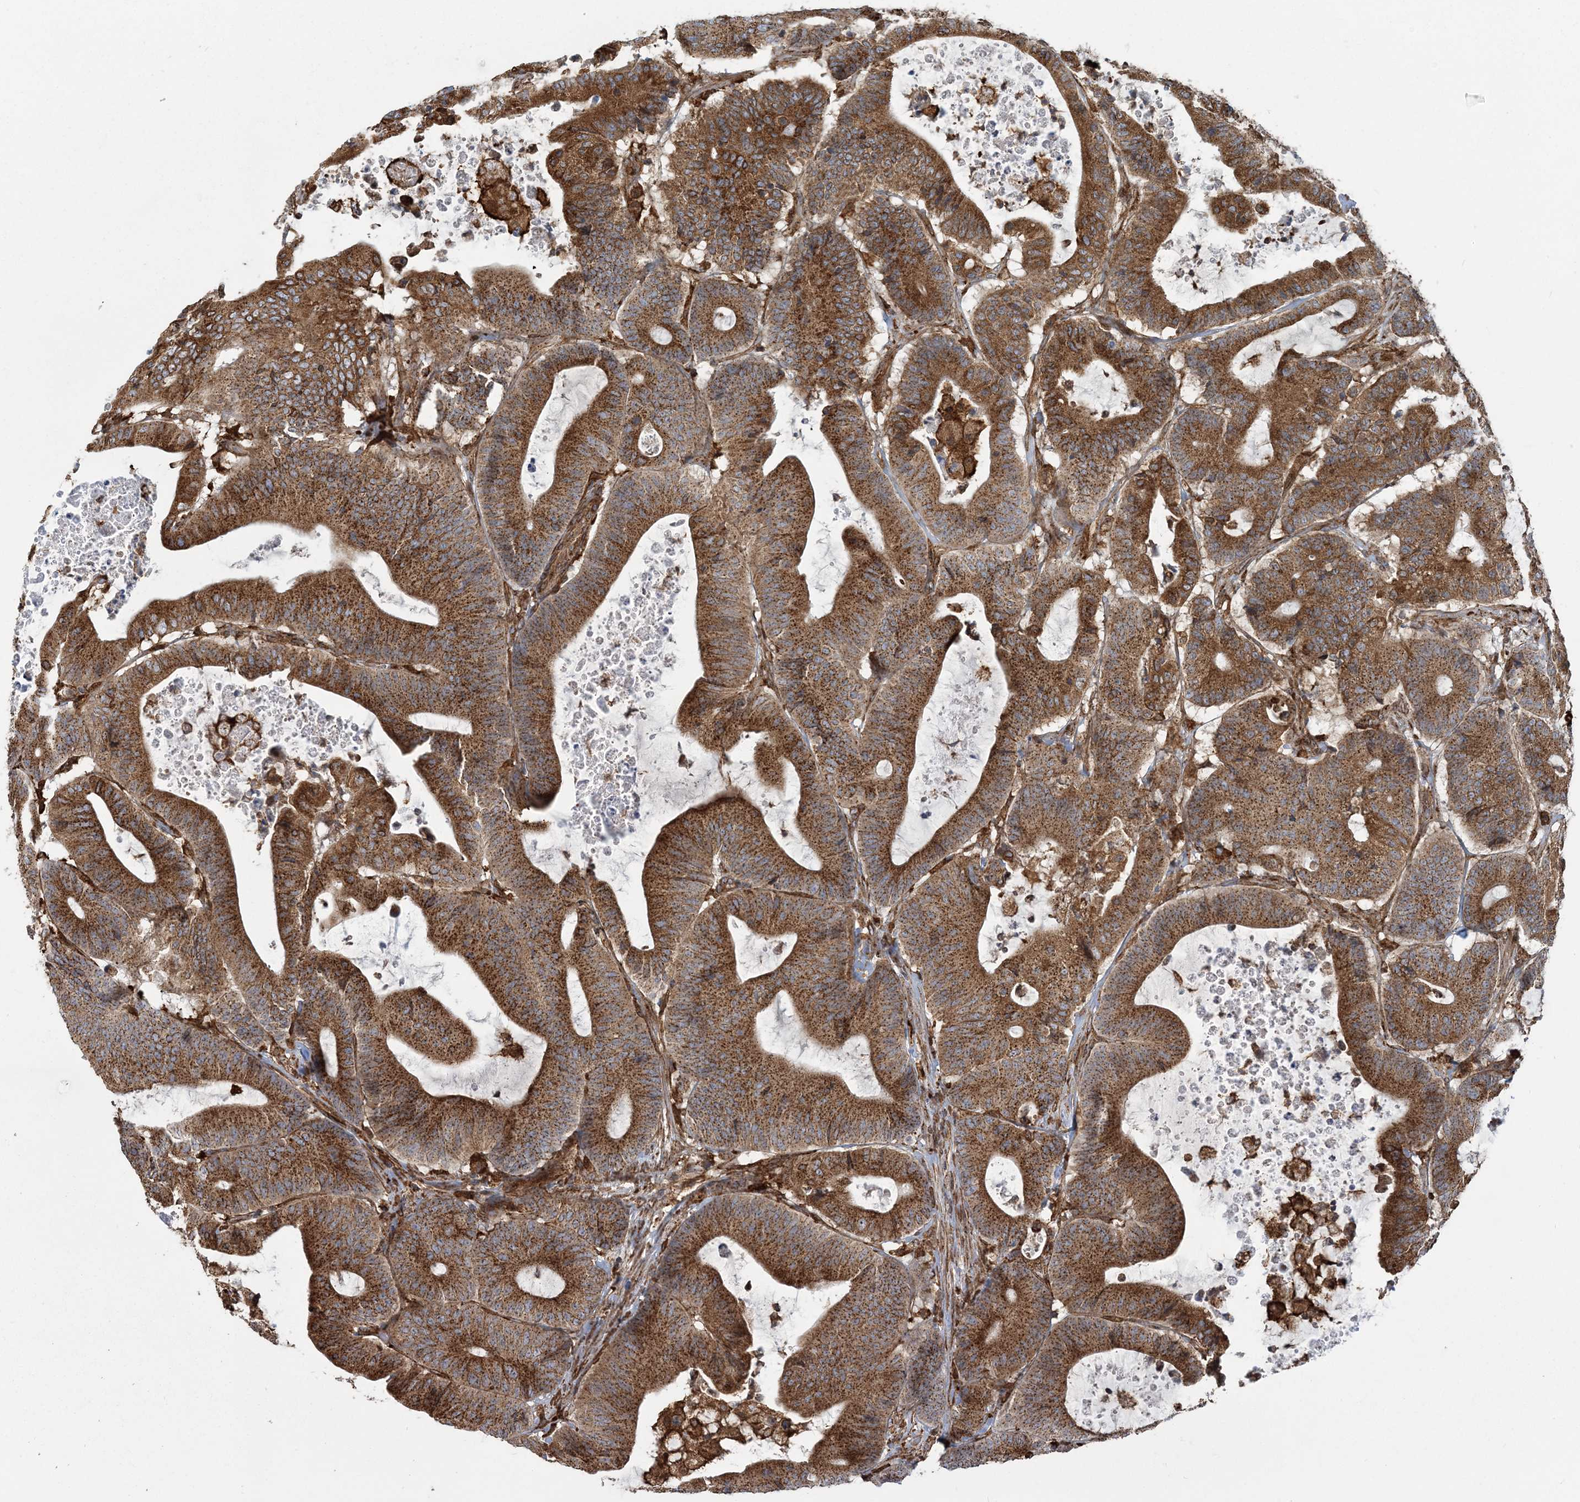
{"staining": {"intensity": "strong", "quantity": ">75%", "location": "cytoplasmic/membranous"}, "tissue": "colorectal cancer", "cell_type": "Tumor cells", "image_type": "cancer", "snomed": [{"axis": "morphology", "description": "Adenocarcinoma, NOS"}, {"axis": "topography", "description": "Colon"}], "caption": "Immunohistochemistry (IHC) (DAB) staining of human colorectal cancer (adenocarcinoma) reveals strong cytoplasmic/membranous protein staining in approximately >75% of tumor cells.", "gene": "TRAF3IP2", "patient": {"sex": "female", "age": 84}}